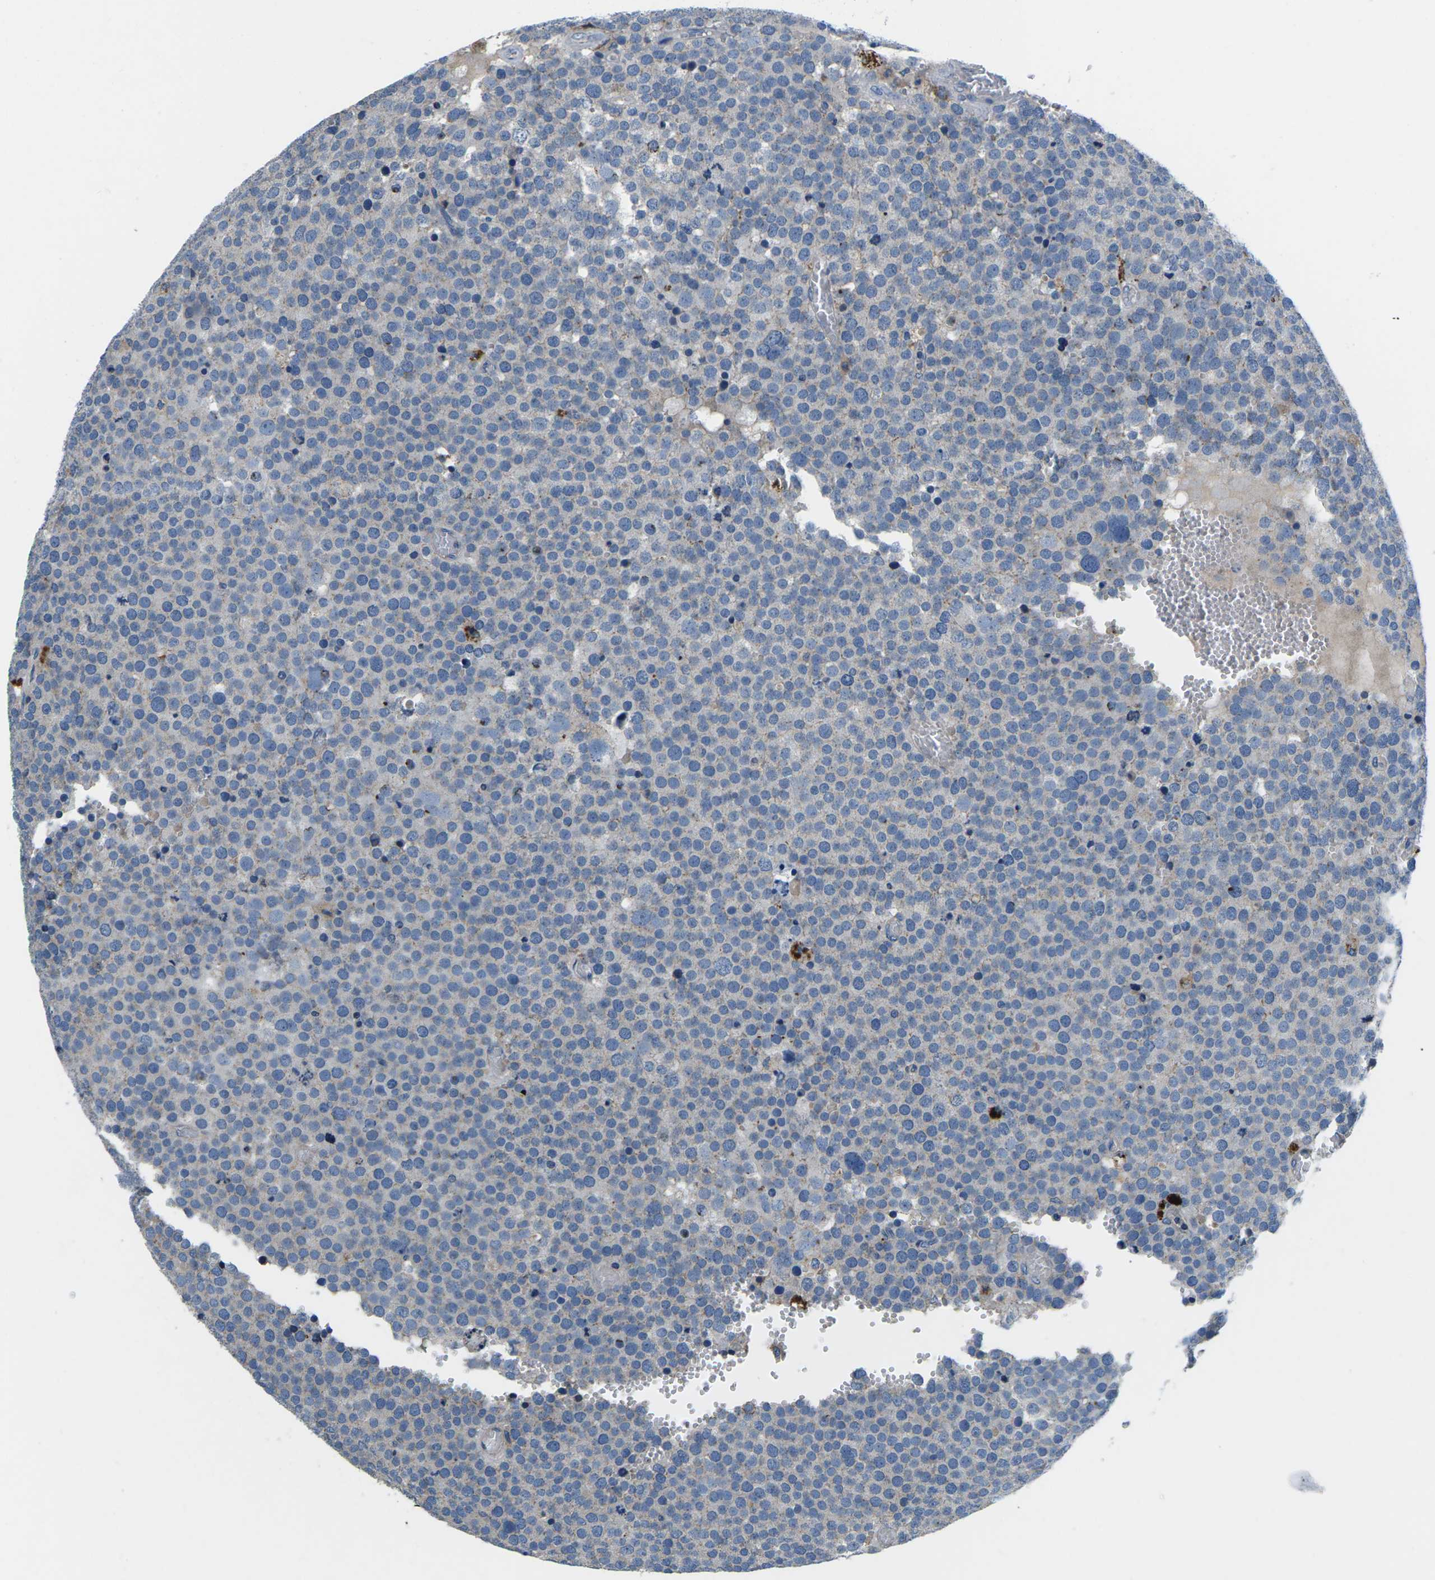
{"staining": {"intensity": "negative", "quantity": "none", "location": "none"}, "tissue": "testis cancer", "cell_type": "Tumor cells", "image_type": "cancer", "snomed": [{"axis": "morphology", "description": "Normal tissue, NOS"}, {"axis": "morphology", "description": "Seminoma, NOS"}, {"axis": "topography", "description": "Testis"}], "caption": "Protein analysis of testis seminoma exhibits no significant staining in tumor cells.", "gene": "PDCD6IP", "patient": {"sex": "male", "age": 71}}